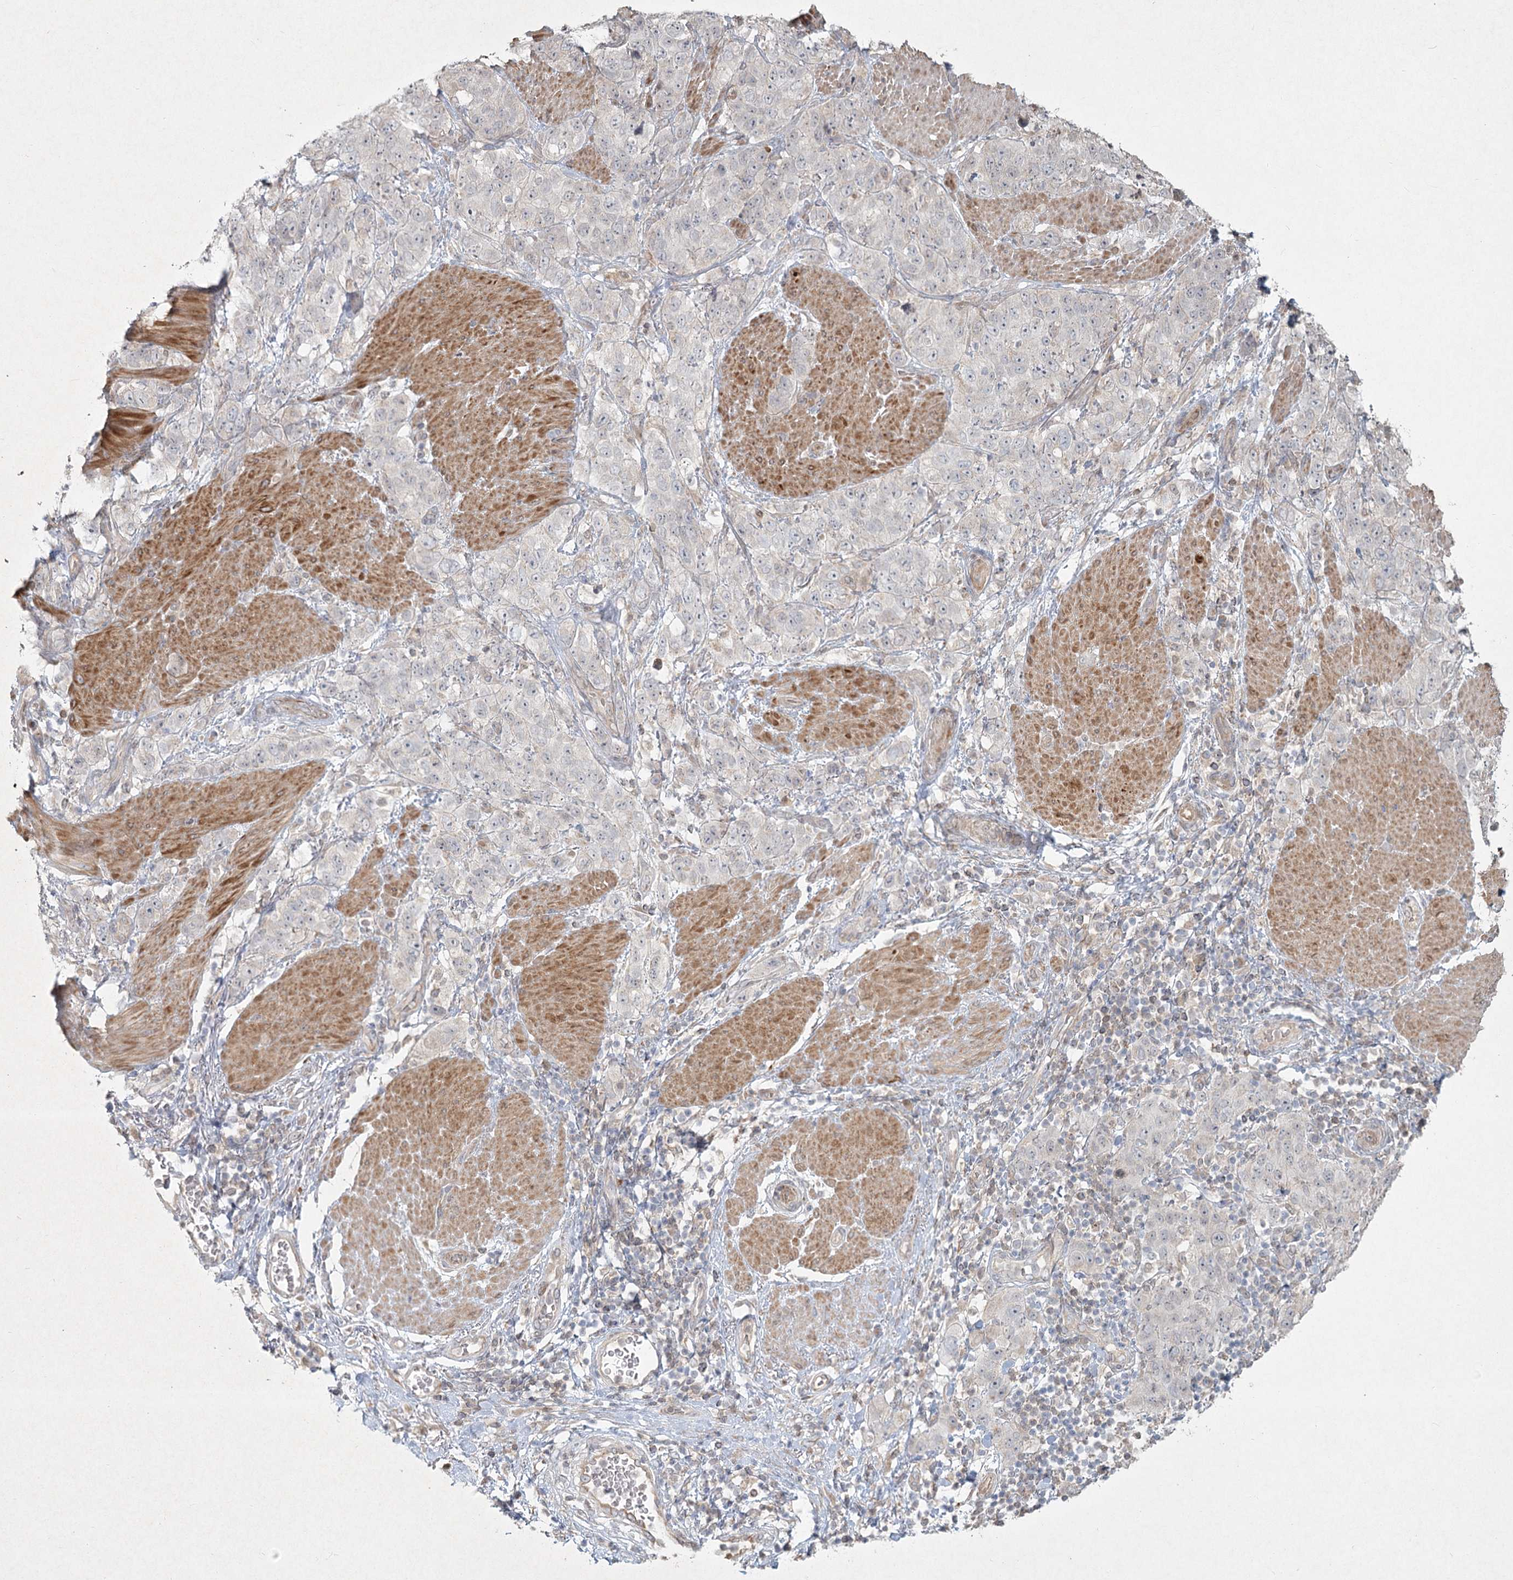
{"staining": {"intensity": "negative", "quantity": "none", "location": "none"}, "tissue": "stomach cancer", "cell_type": "Tumor cells", "image_type": "cancer", "snomed": [{"axis": "morphology", "description": "Adenocarcinoma, NOS"}, {"axis": "topography", "description": "Stomach"}], "caption": "Immunohistochemistry (IHC) photomicrograph of neoplastic tissue: human adenocarcinoma (stomach) stained with DAB displays no significant protein expression in tumor cells. Brightfield microscopy of IHC stained with DAB (3,3'-diaminobenzidine) (brown) and hematoxylin (blue), captured at high magnification.", "gene": "LRP2BP", "patient": {"sex": "male", "age": 48}}